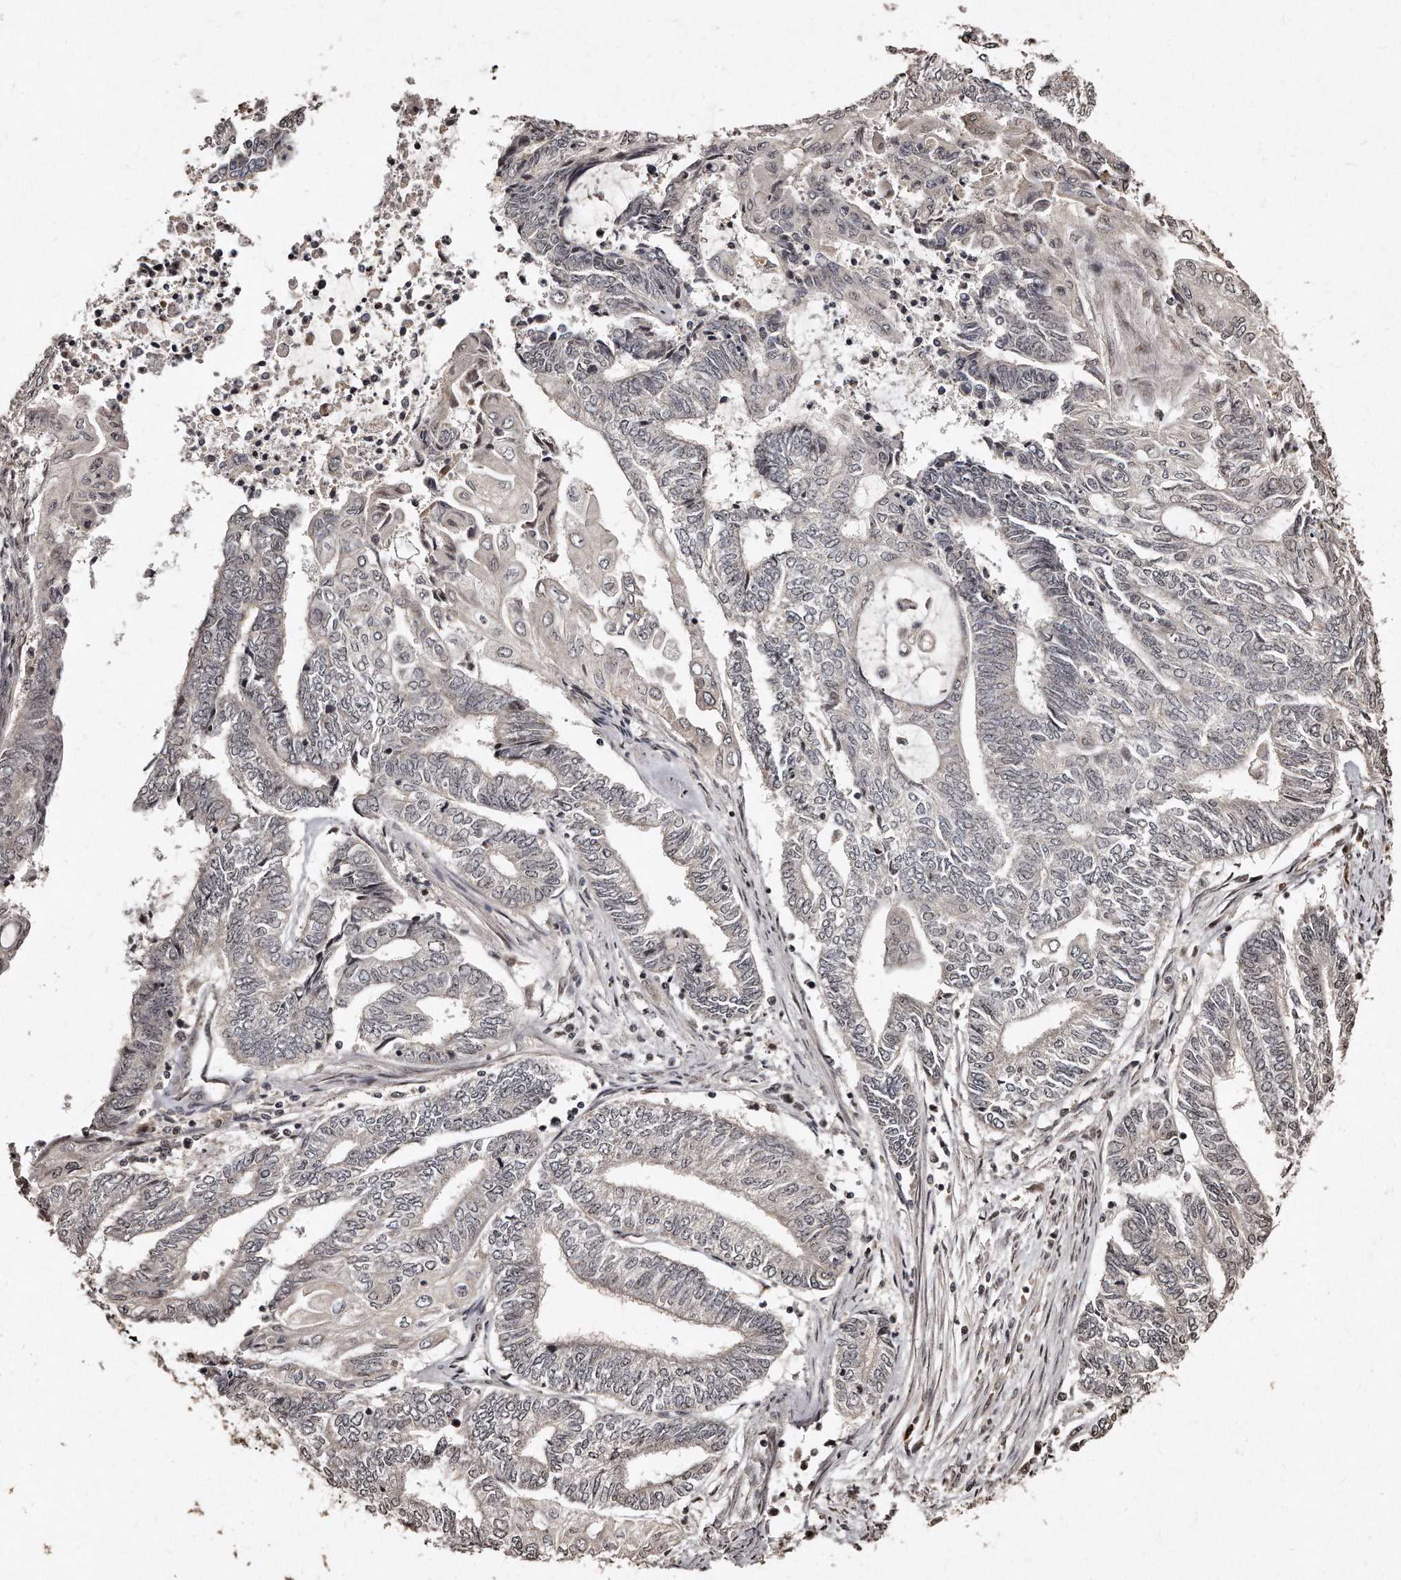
{"staining": {"intensity": "negative", "quantity": "none", "location": "none"}, "tissue": "endometrial cancer", "cell_type": "Tumor cells", "image_type": "cancer", "snomed": [{"axis": "morphology", "description": "Adenocarcinoma, NOS"}, {"axis": "topography", "description": "Uterus"}, {"axis": "topography", "description": "Endometrium"}], "caption": "Adenocarcinoma (endometrial) was stained to show a protein in brown. There is no significant expression in tumor cells.", "gene": "TSHR", "patient": {"sex": "female", "age": 70}}